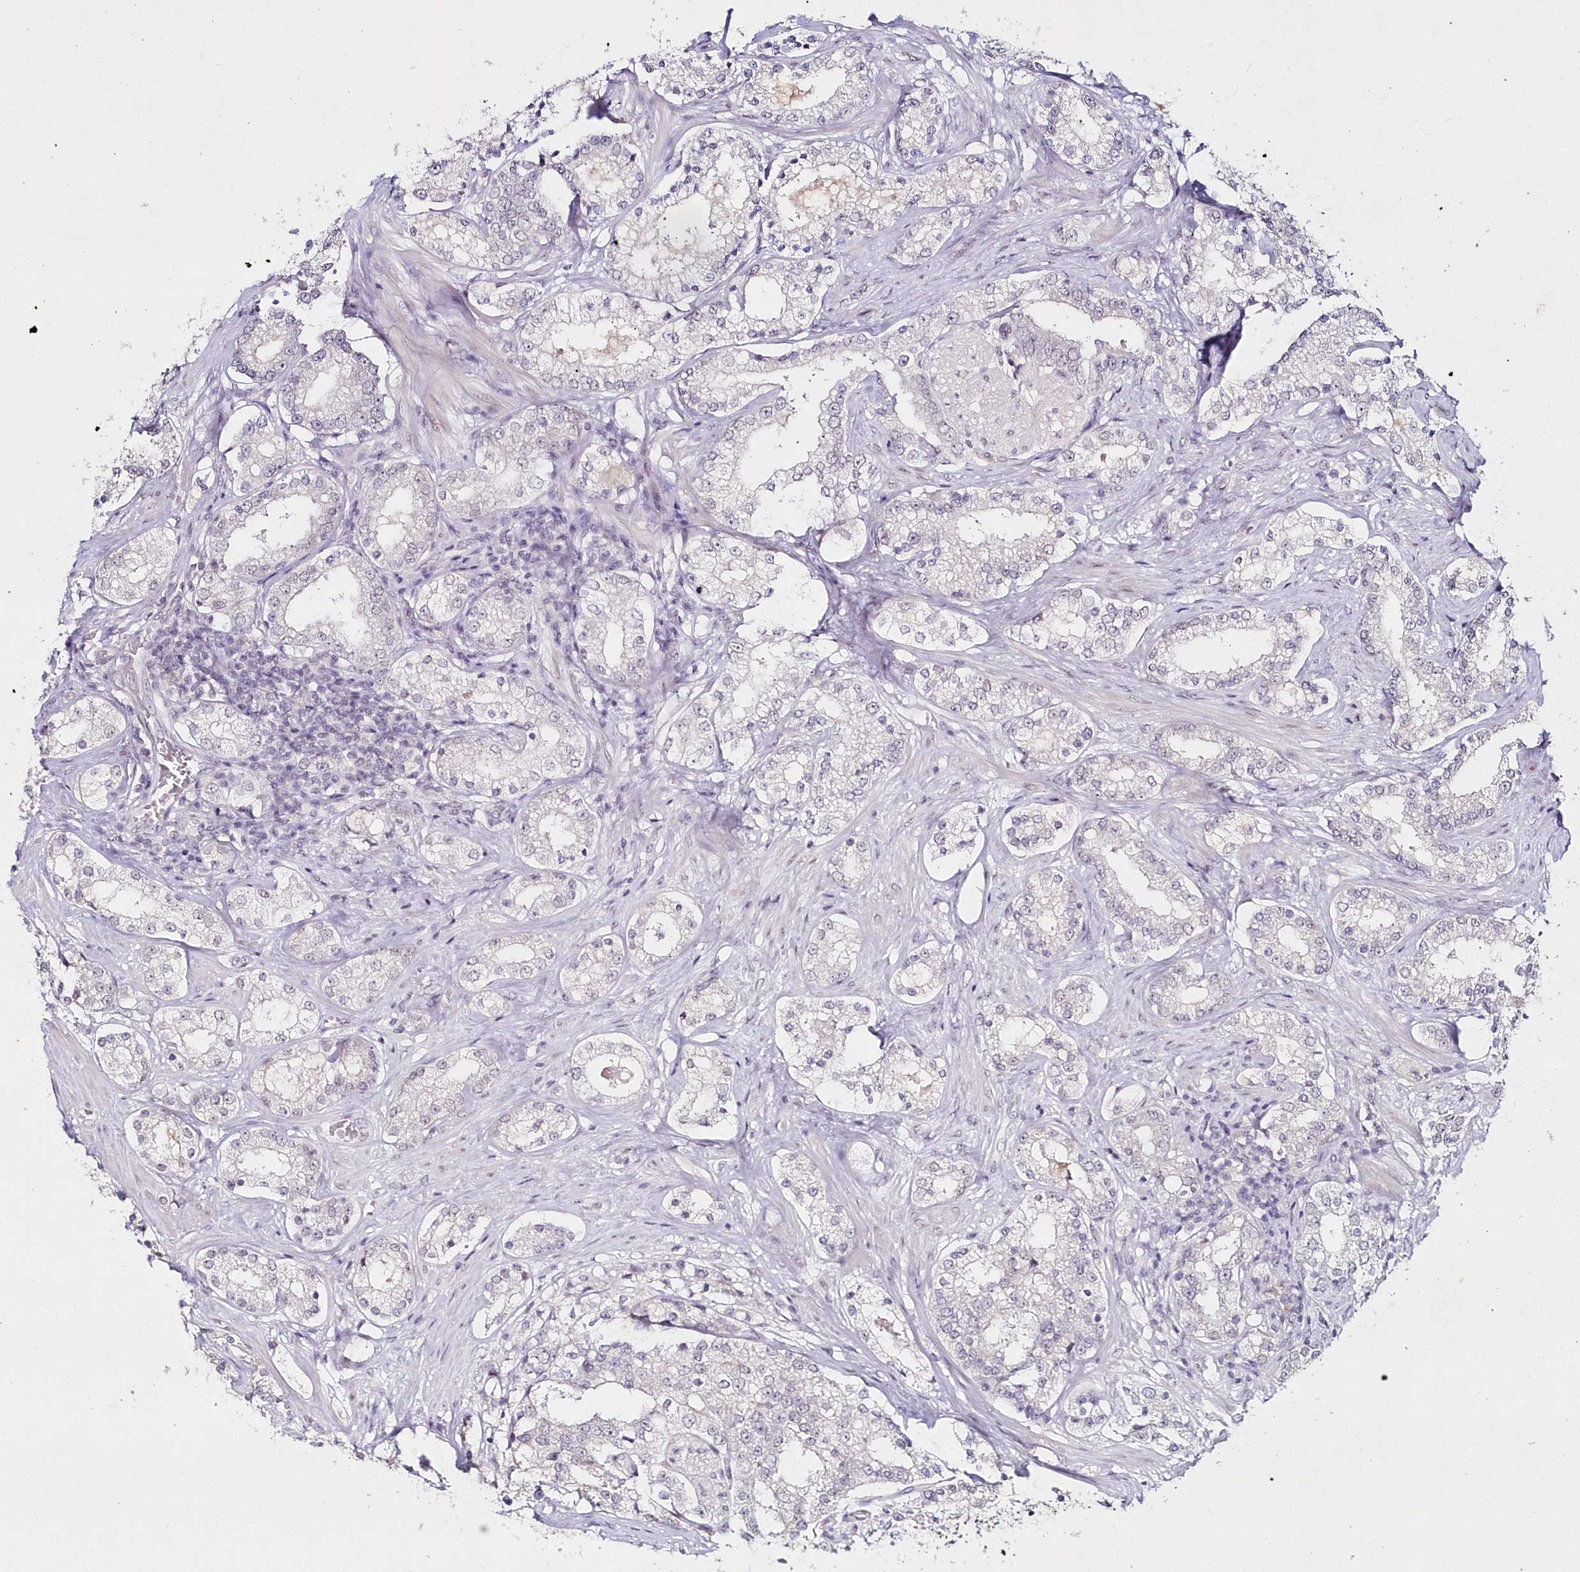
{"staining": {"intensity": "negative", "quantity": "none", "location": "none"}, "tissue": "prostate cancer", "cell_type": "Tumor cells", "image_type": "cancer", "snomed": [{"axis": "morphology", "description": "Normal tissue, NOS"}, {"axis": "morphology", "description": "Adenocarcinoma, High grade"}, {"axis": "topography", "description": "Prostate"}], "caption": "The image reveals no significant staining in tumor cells of prostate cancer (high-grade adenocarcinoma).", "gene": "HYCC2", "patient": {"sex": "male", "age": 83}}